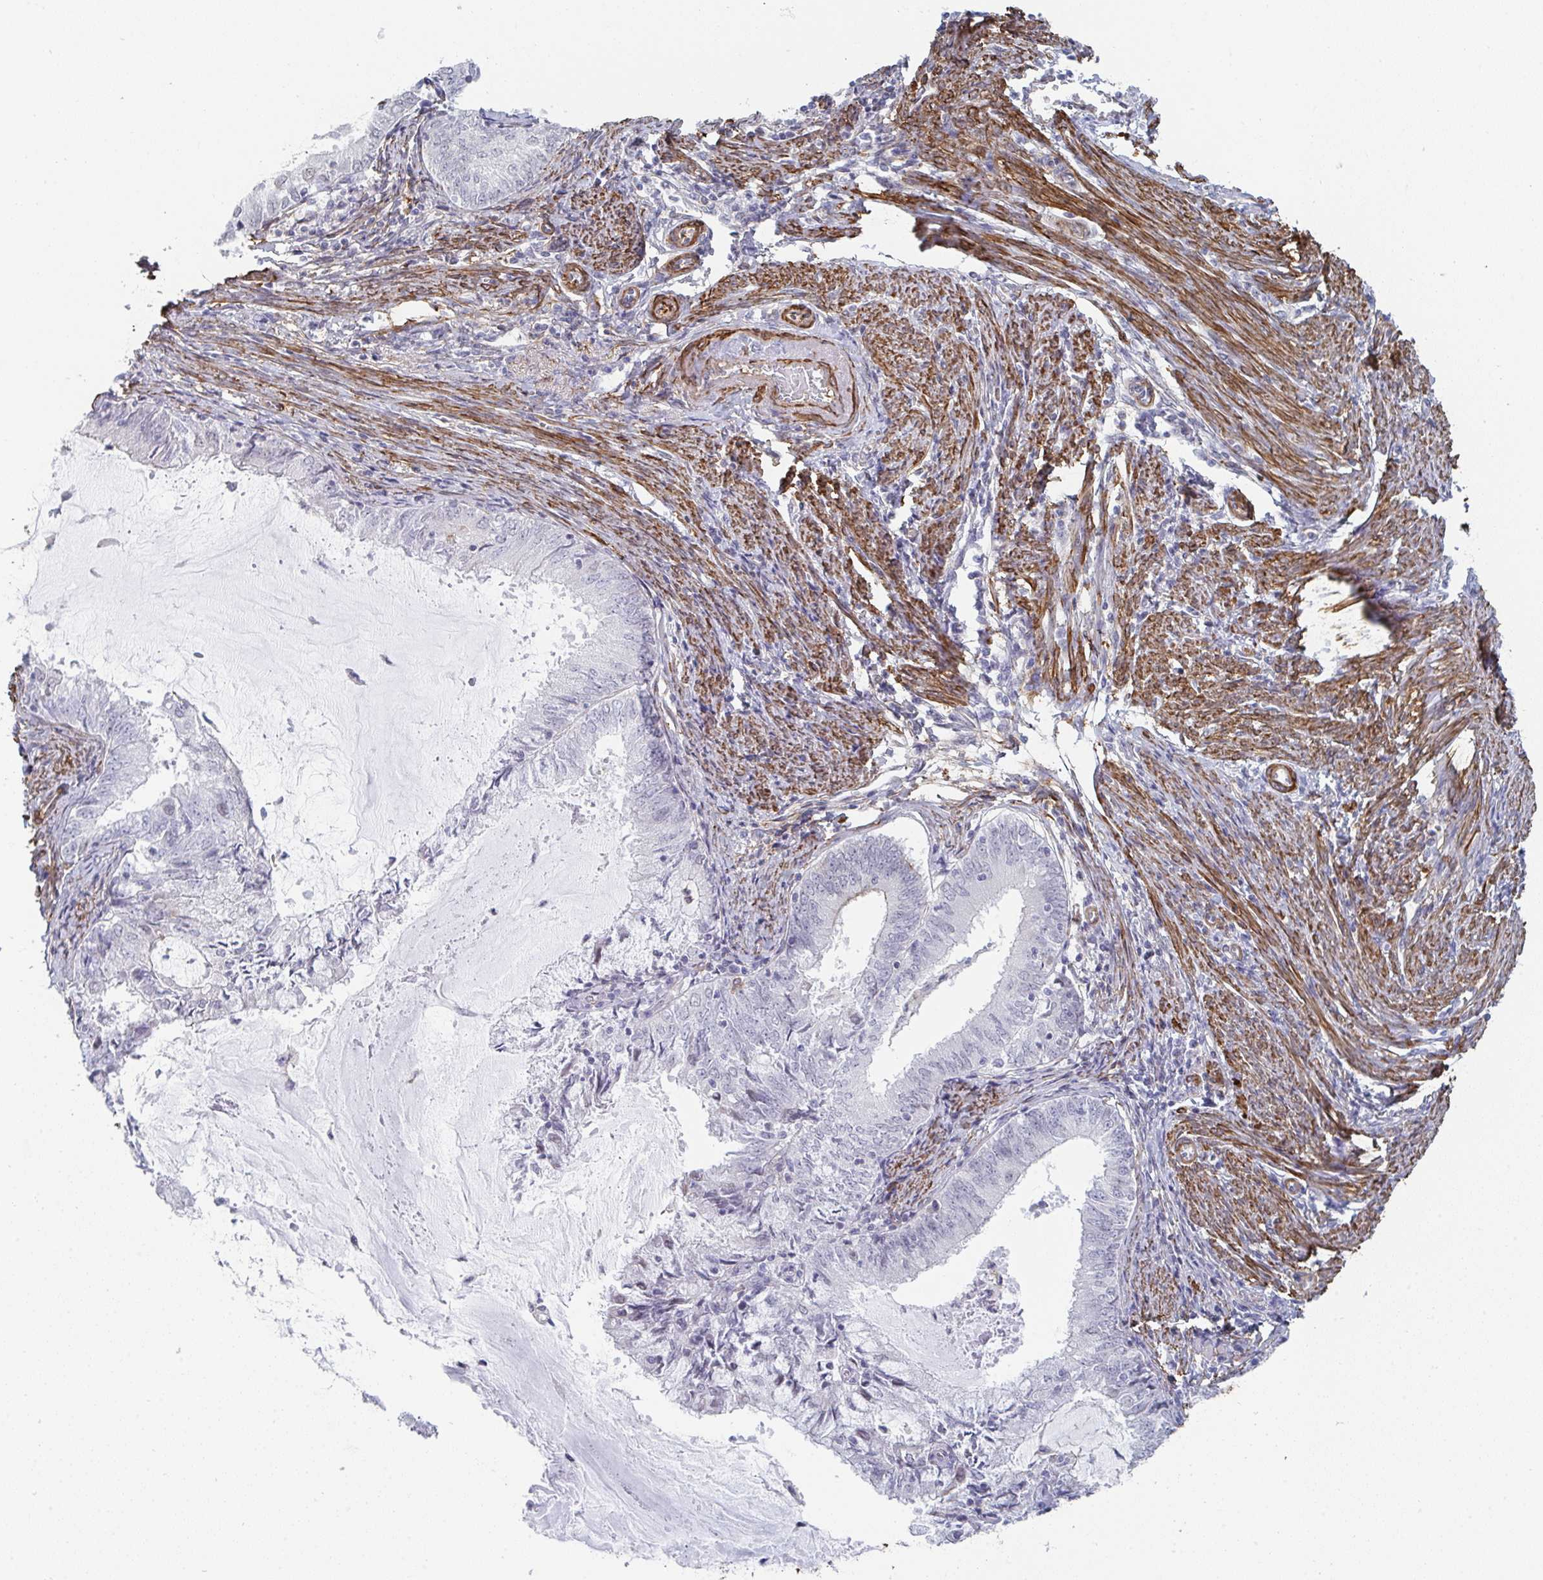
{"staining": {"intensity": "negative", "quantity": "none", "location": "none"}, "tissue": "endometrial cancer", "cell_type": "Tumor cells", "image_type": "cancer", "snomed": [{"axis": "morphology", "description": "Adenocarcinoma, NOS"}, {"axis": "topography", "description": "Endometrium"}], "caption": "Immunohistochemical staining of human endometrial cancer (adenocarcinoma) reveals no significant staining in tumor cells.", "gene": "NEURL4", "patient": {"sex": "female", "age": 57}}